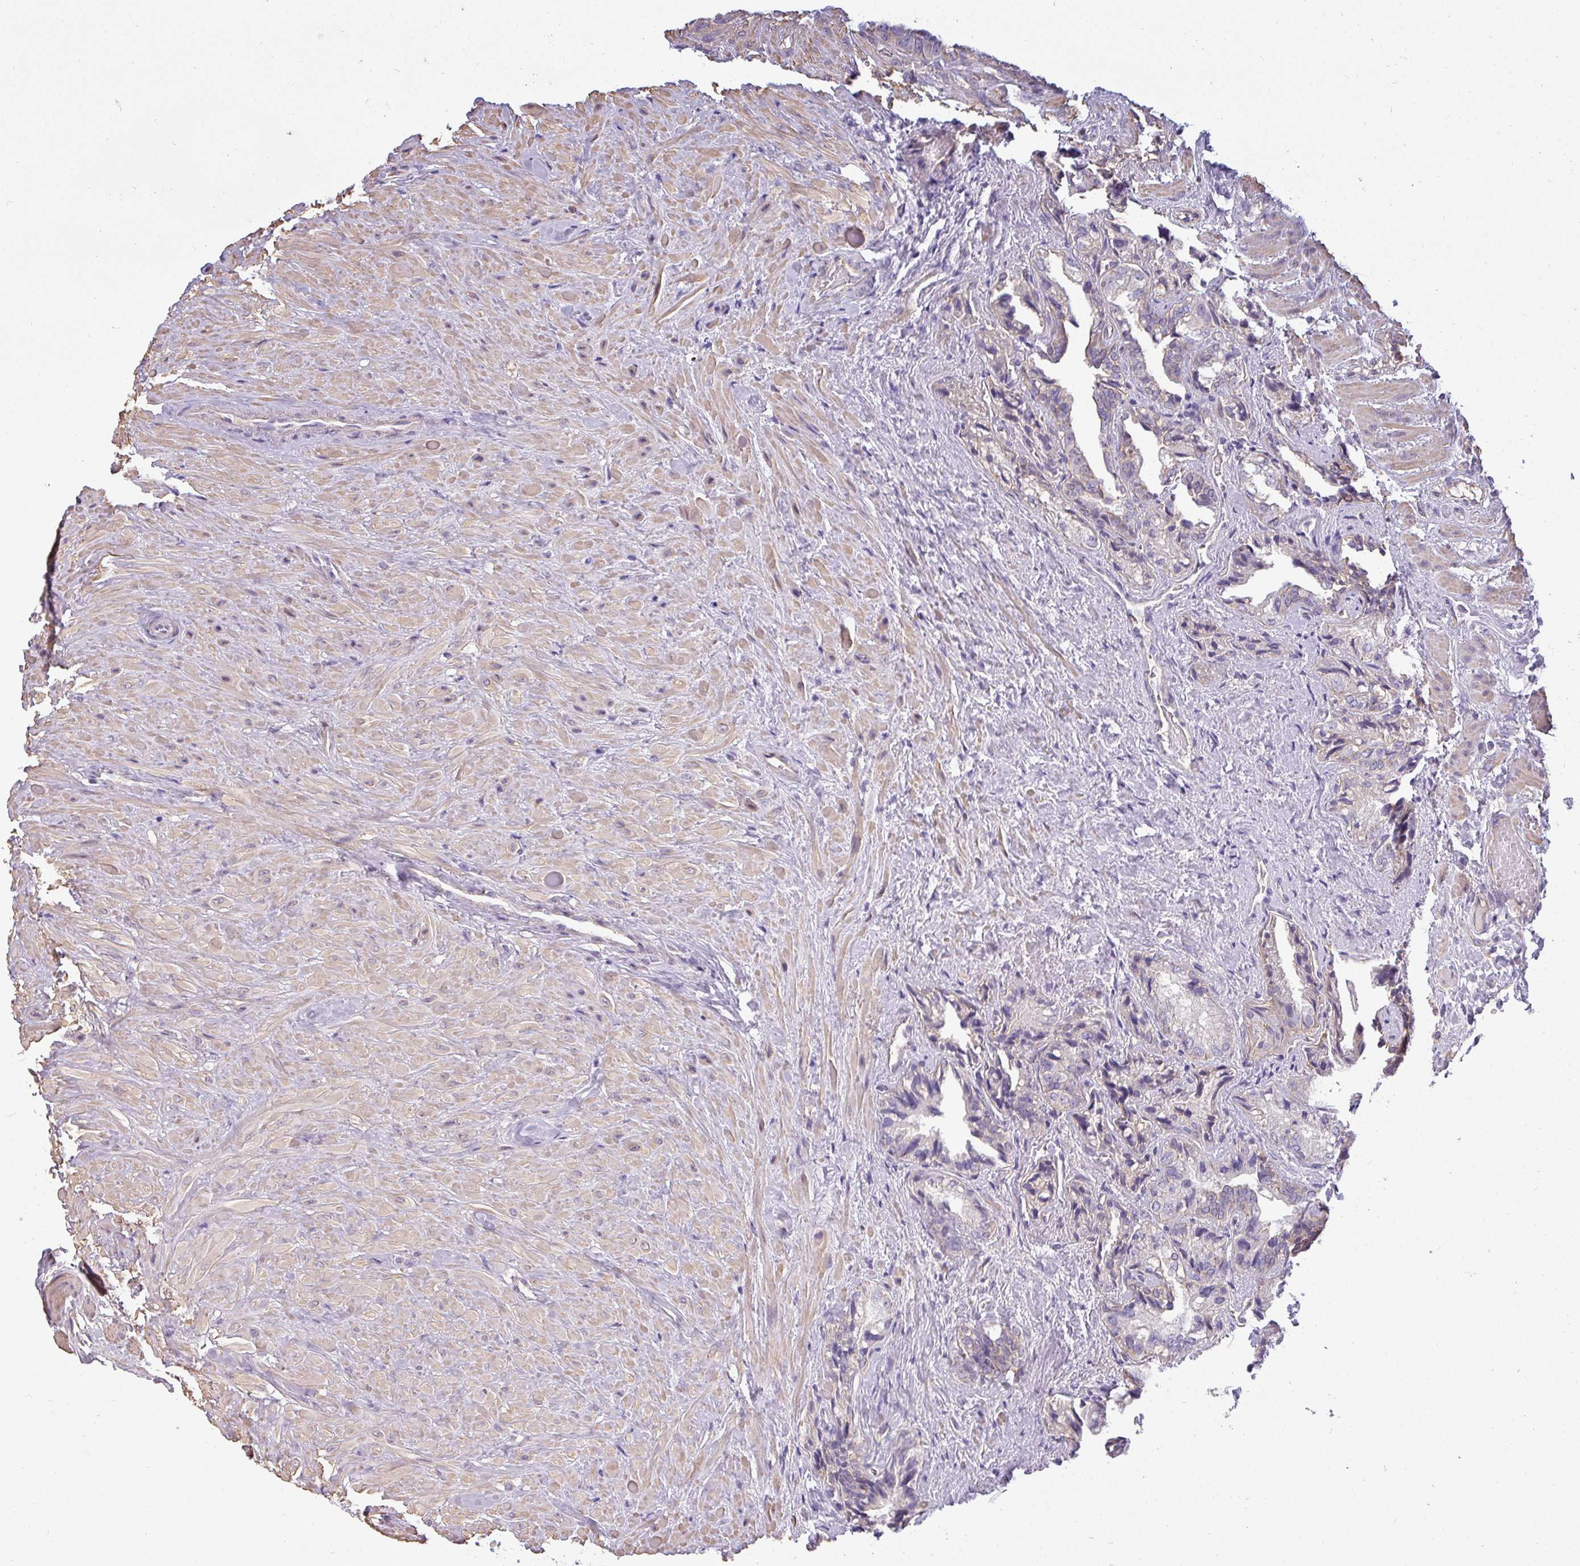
{"staining": {"intensity": "negative", "quantity": "none", "location": "none"}, "tissue": "seminal vesicle", "cell_type": "Glandular cells", "image_type": "normal", "snomed": [{"axis": "morphology", "description": "Normal tissue, NOS"}, {"axis": "topography", "description": "Seminal veicle"}, {"axis": "topography", "description": "Peripheral nerve tissue"}], "caption": "Immunohistochemistry (IHC) of unremarkable seminal vesicle displays no staining in glandular cells. (DAB (3,3'-diaminobenzidine) immunohistochemistry (IHC) with hematoxylin counter stain).", "gene": "ZNF835", "patient": {"sex": "male", "age": 67}}